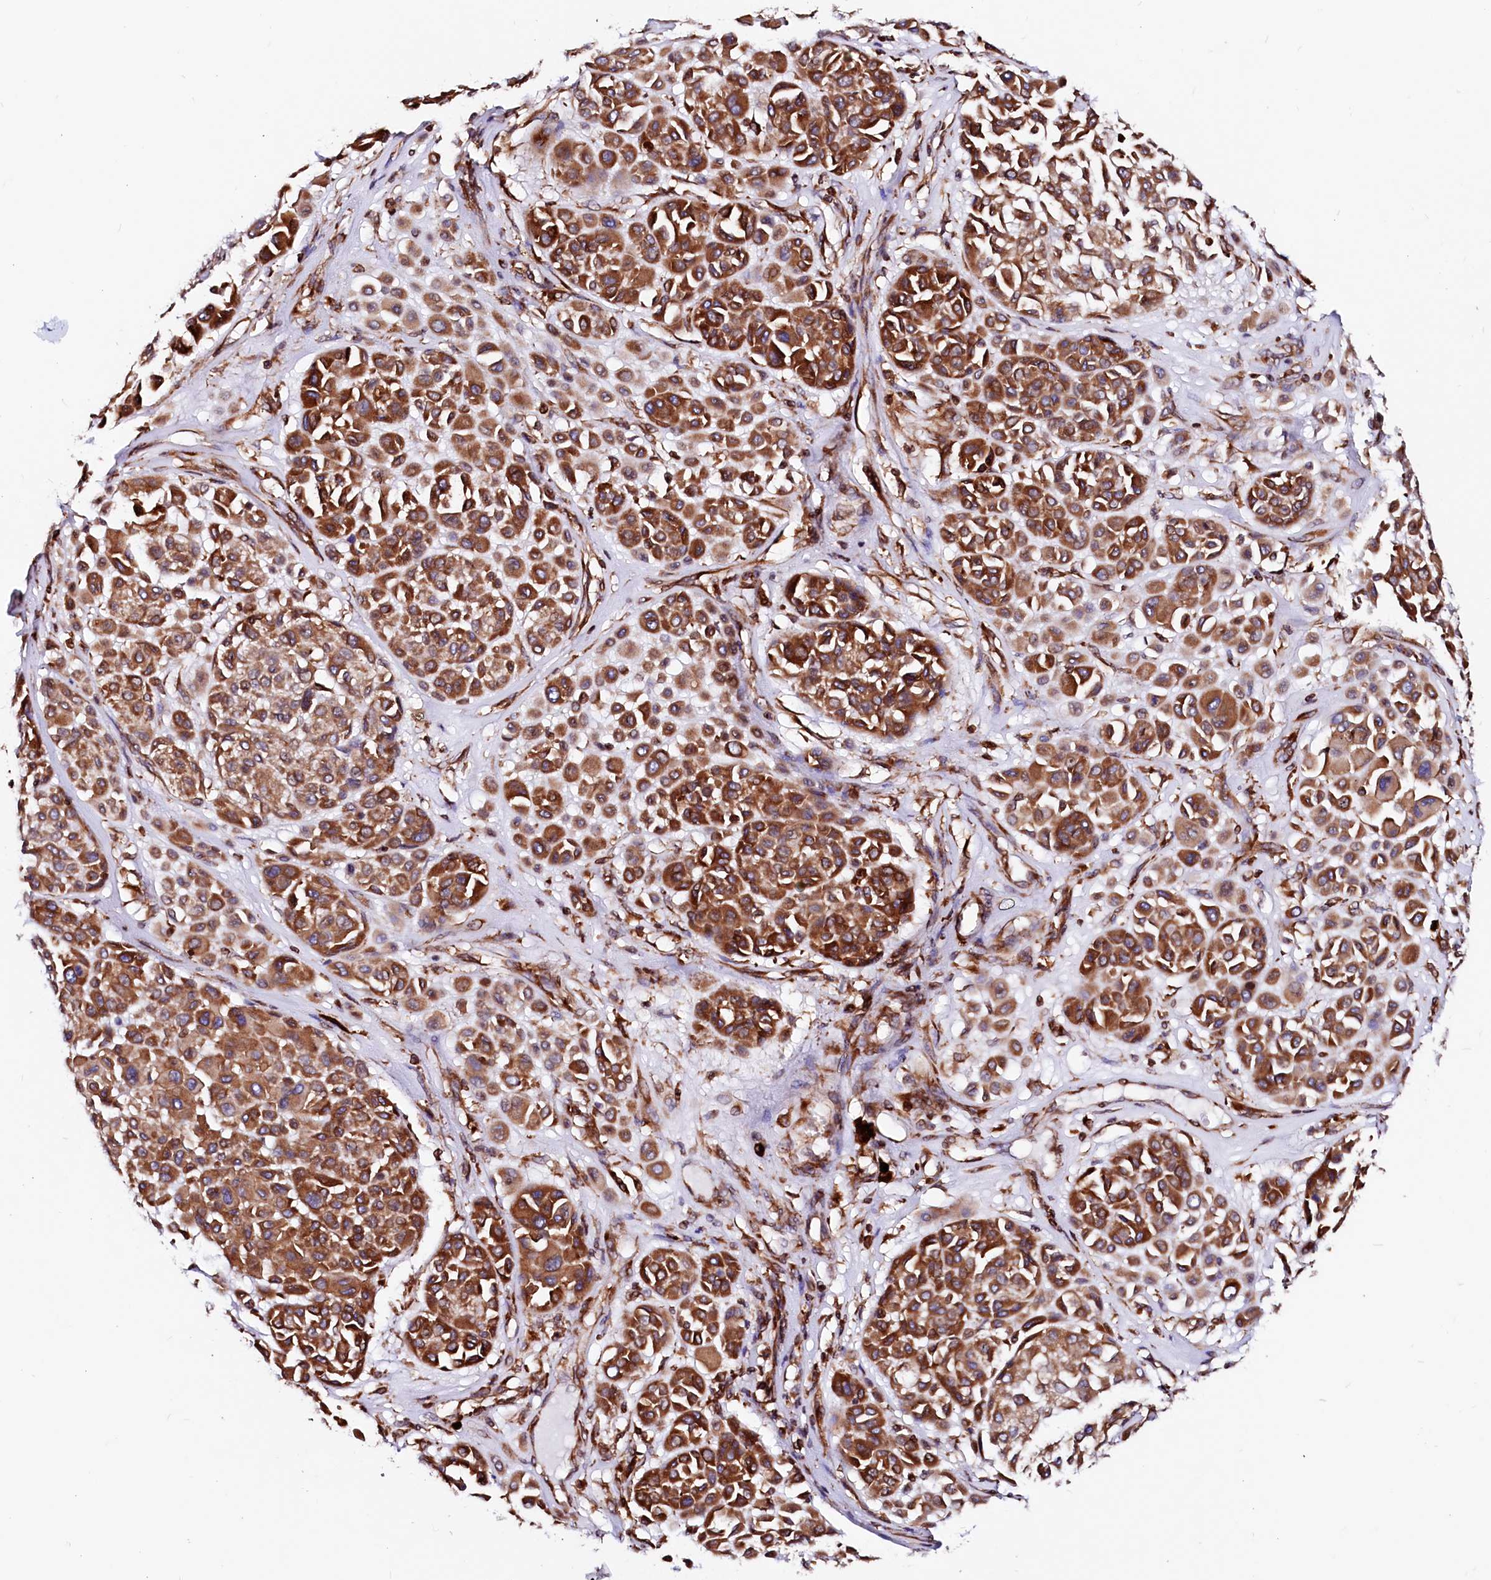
{"staining": {"intensity": "strong", "quantity": ">75%", "location": "cytoplasmic/membranous"}, "tissue": "melanoma", "cell_type": "Tumor cells", "image_type": "cancer", "snomed": [{"axis": "morphology", "description": "Malignant melanoma, Metastatic site"}, {"axis": "topography", "description": "Soft tissue"}], "caption": "Brown immunohistochemical staining in human melanoma reveals strong cytoplasmic/membranous staining in approximately >75% of tumor cells. The staining was performed using DAB (3,3'-diaminobenzidine), with brown indicating positive protein expression. Nuclei are stained blue with hematoxylin.", "gene": "DERL1", "patient": {"sex": "male", "age": 41}}